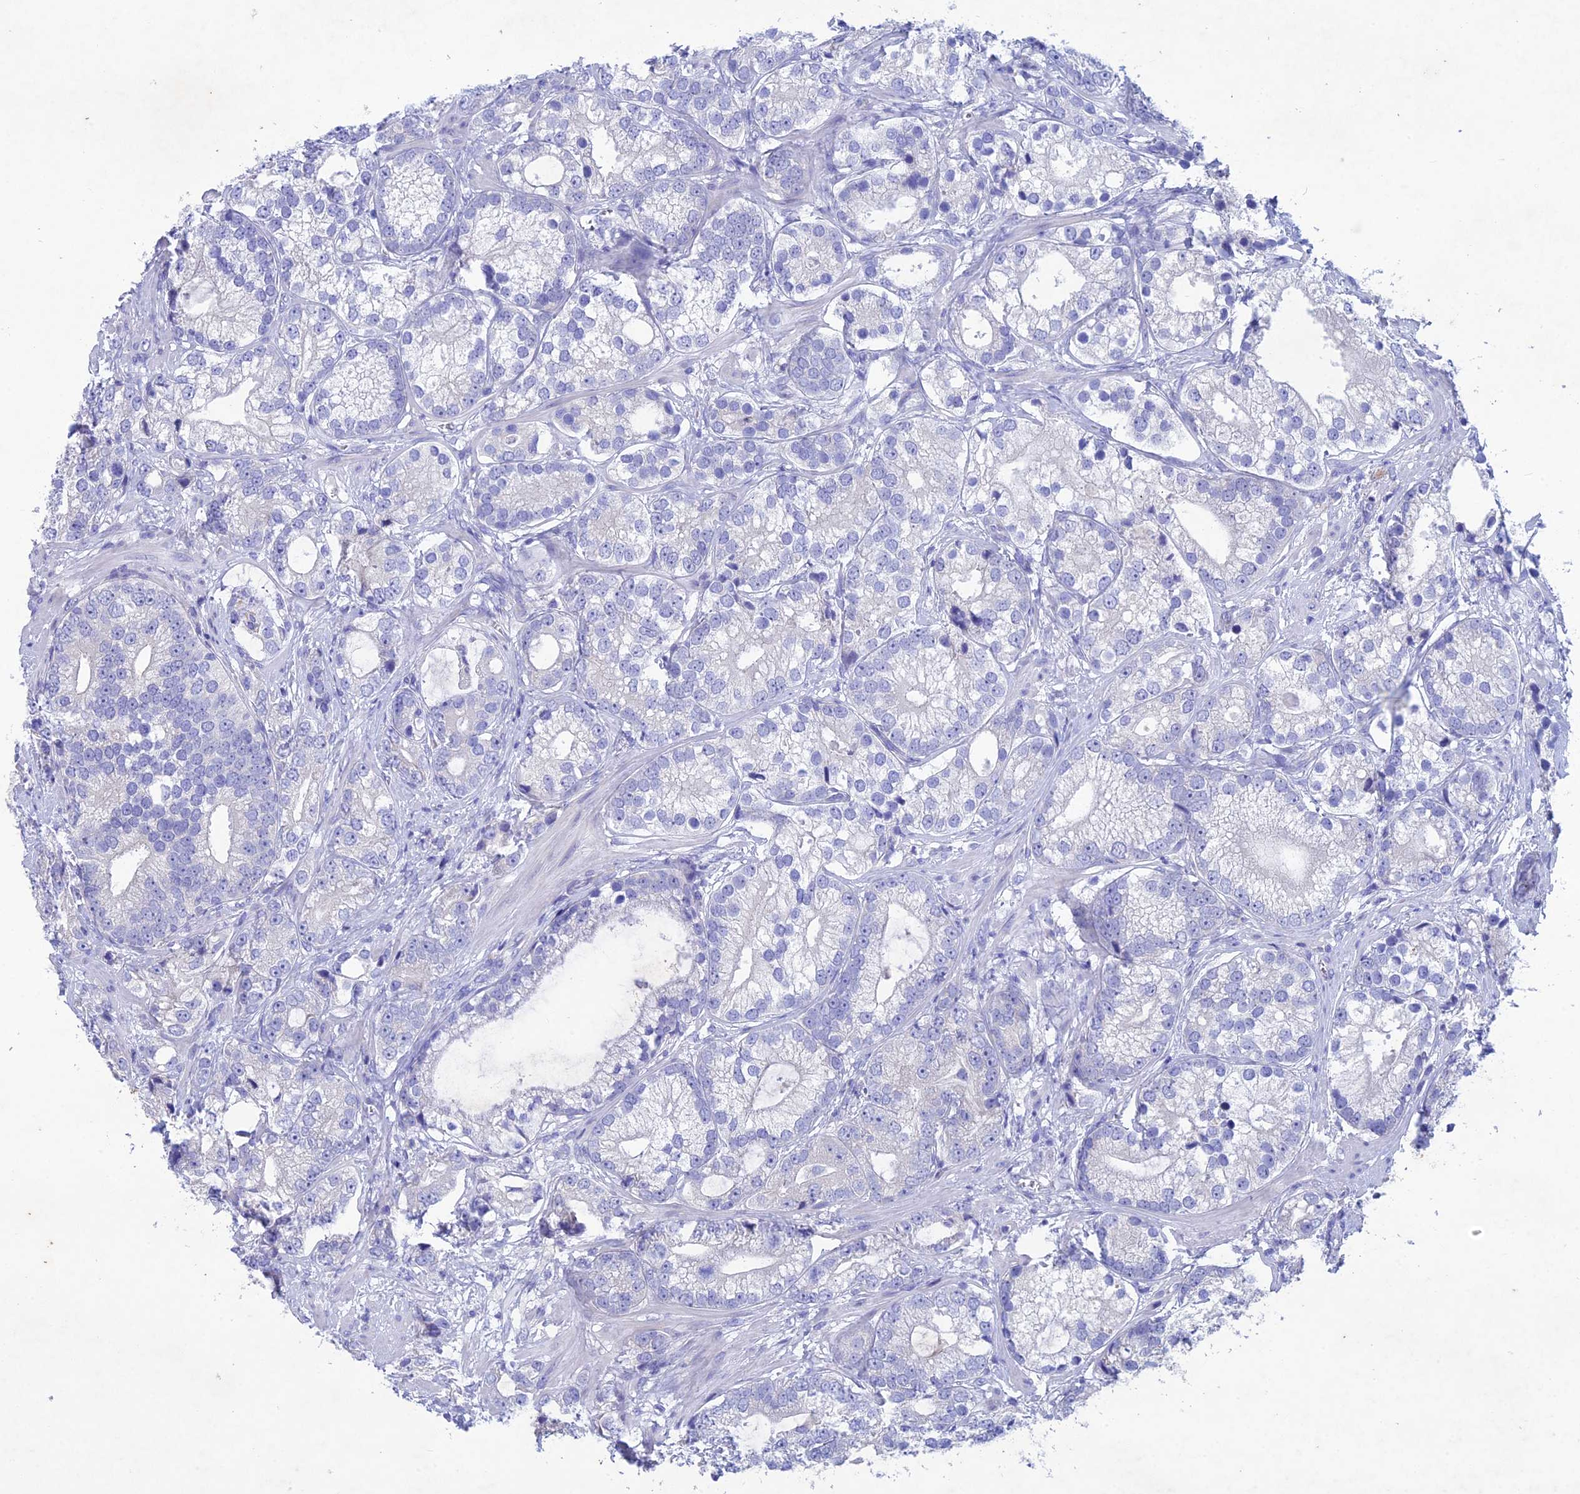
{"staining": {"intensity": "negative", "quantity": "none", "location": "none"}, "tissue": "prostate cancer", "cell_type": "Tumor cells", "image_type": "cancer", "snomed": [{"axis": "morphology", "description": "Adenocarcinoma, High grade"}, {"axis": "topography", "description": "Prostate"}], "caption": "Protein analysis of adenocarcinoma (high-grade) (prostate) reveals no significant expression in tumor cells.", "gene": "BTBD19", "patient": {"sex": "male", "age": 75}}